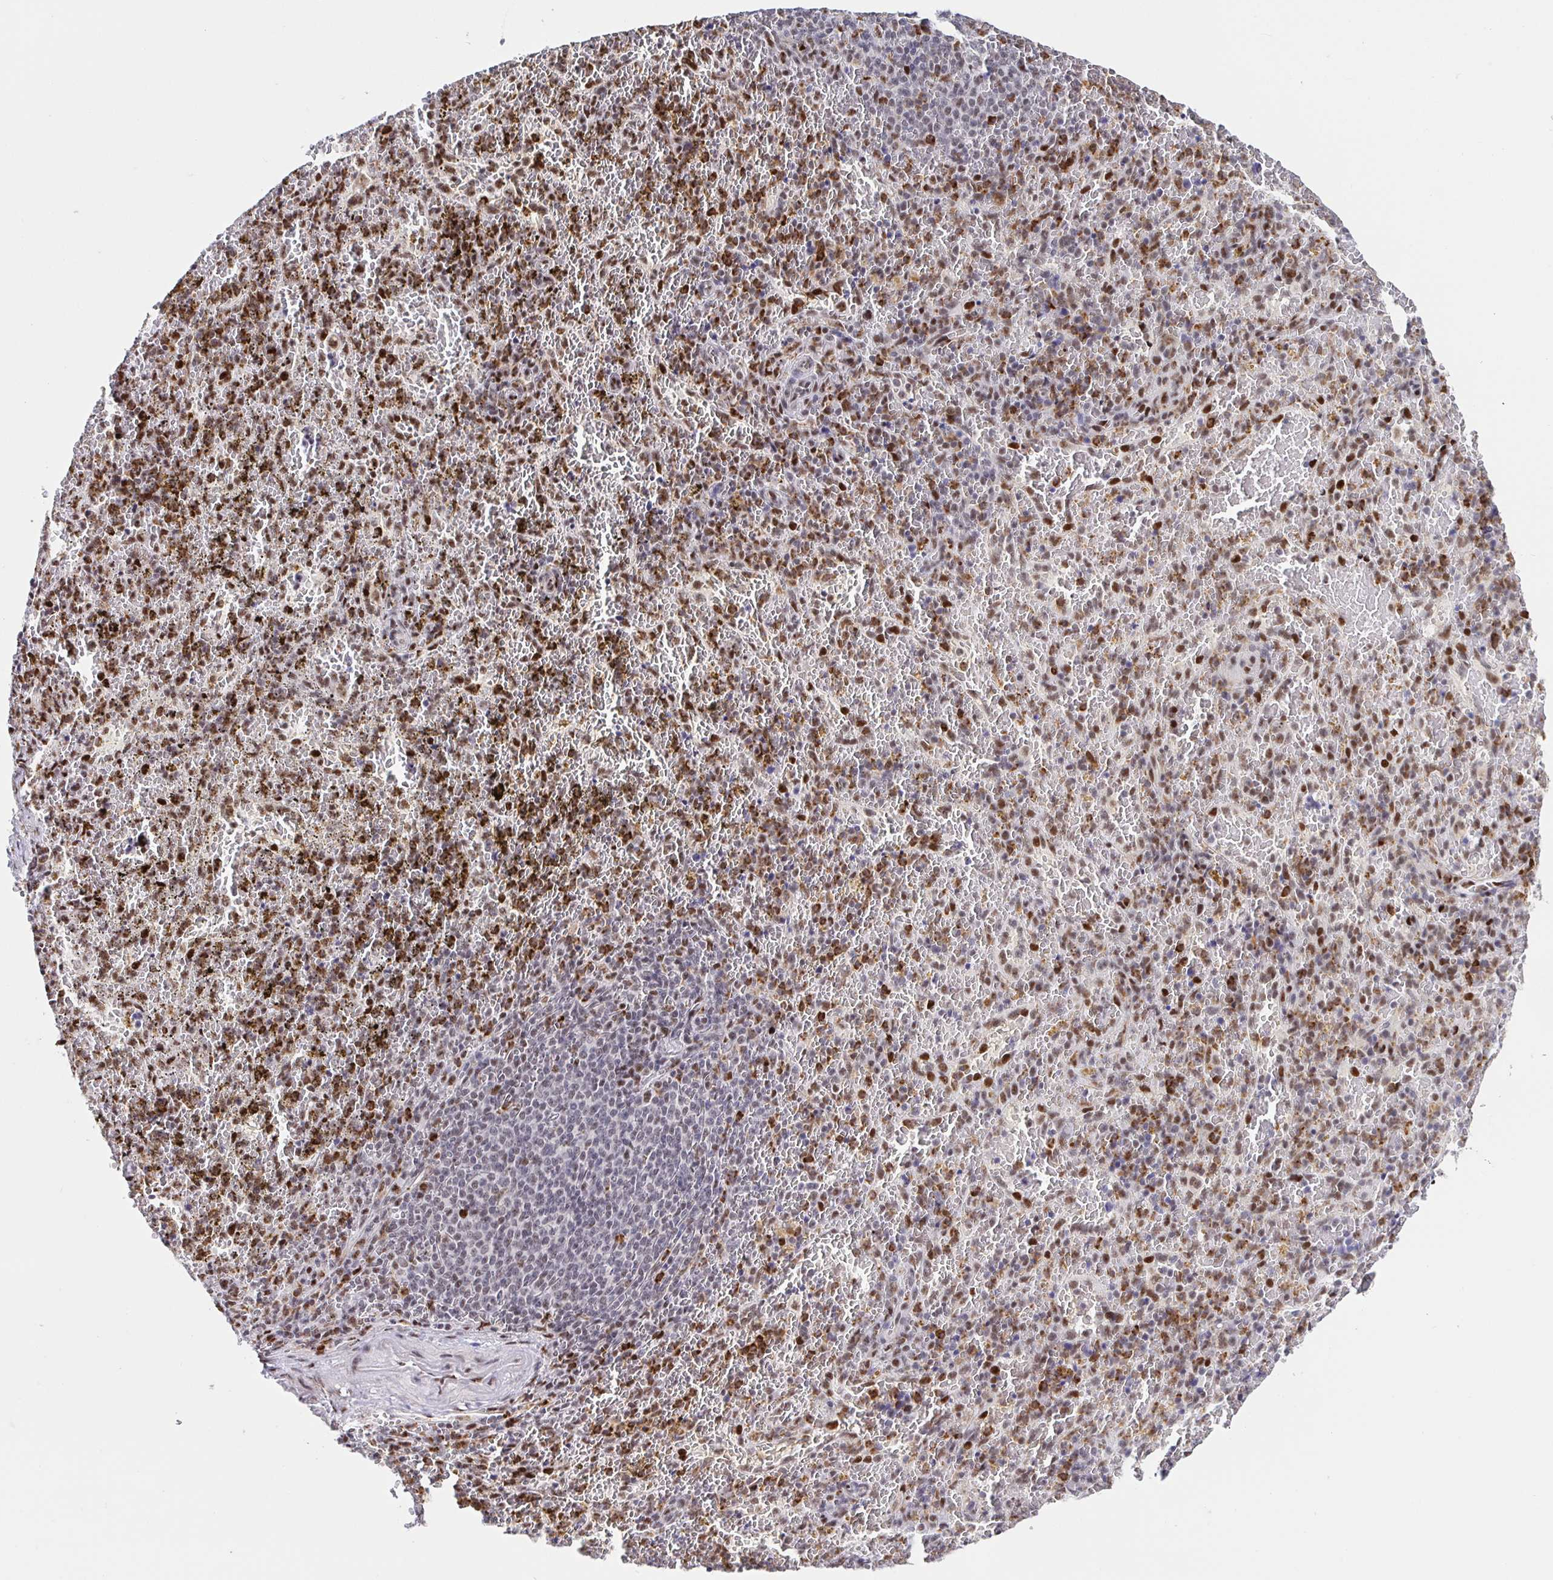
{"staining": {"intensity": "moderate", "quantity": "25%-75%", "location": "nuclear"}, "tissue": "spleen", "cell_type": "Cells in red pulp", "image_type": "normal", "snomed": [{"axis": "morphology", "description": "Normal tissue, NOS"}, {"axis": "topography", "description": "Spleen"}], "caption": "This micrograph exhibits immunohistochemistry (IHC) staining of normal spleen, with medium moderate nuclear positivity in approximately 25%-75% of cells in red pulp.", "gene": "SETD5", "patient": {"sex": "female", "age": 50}}